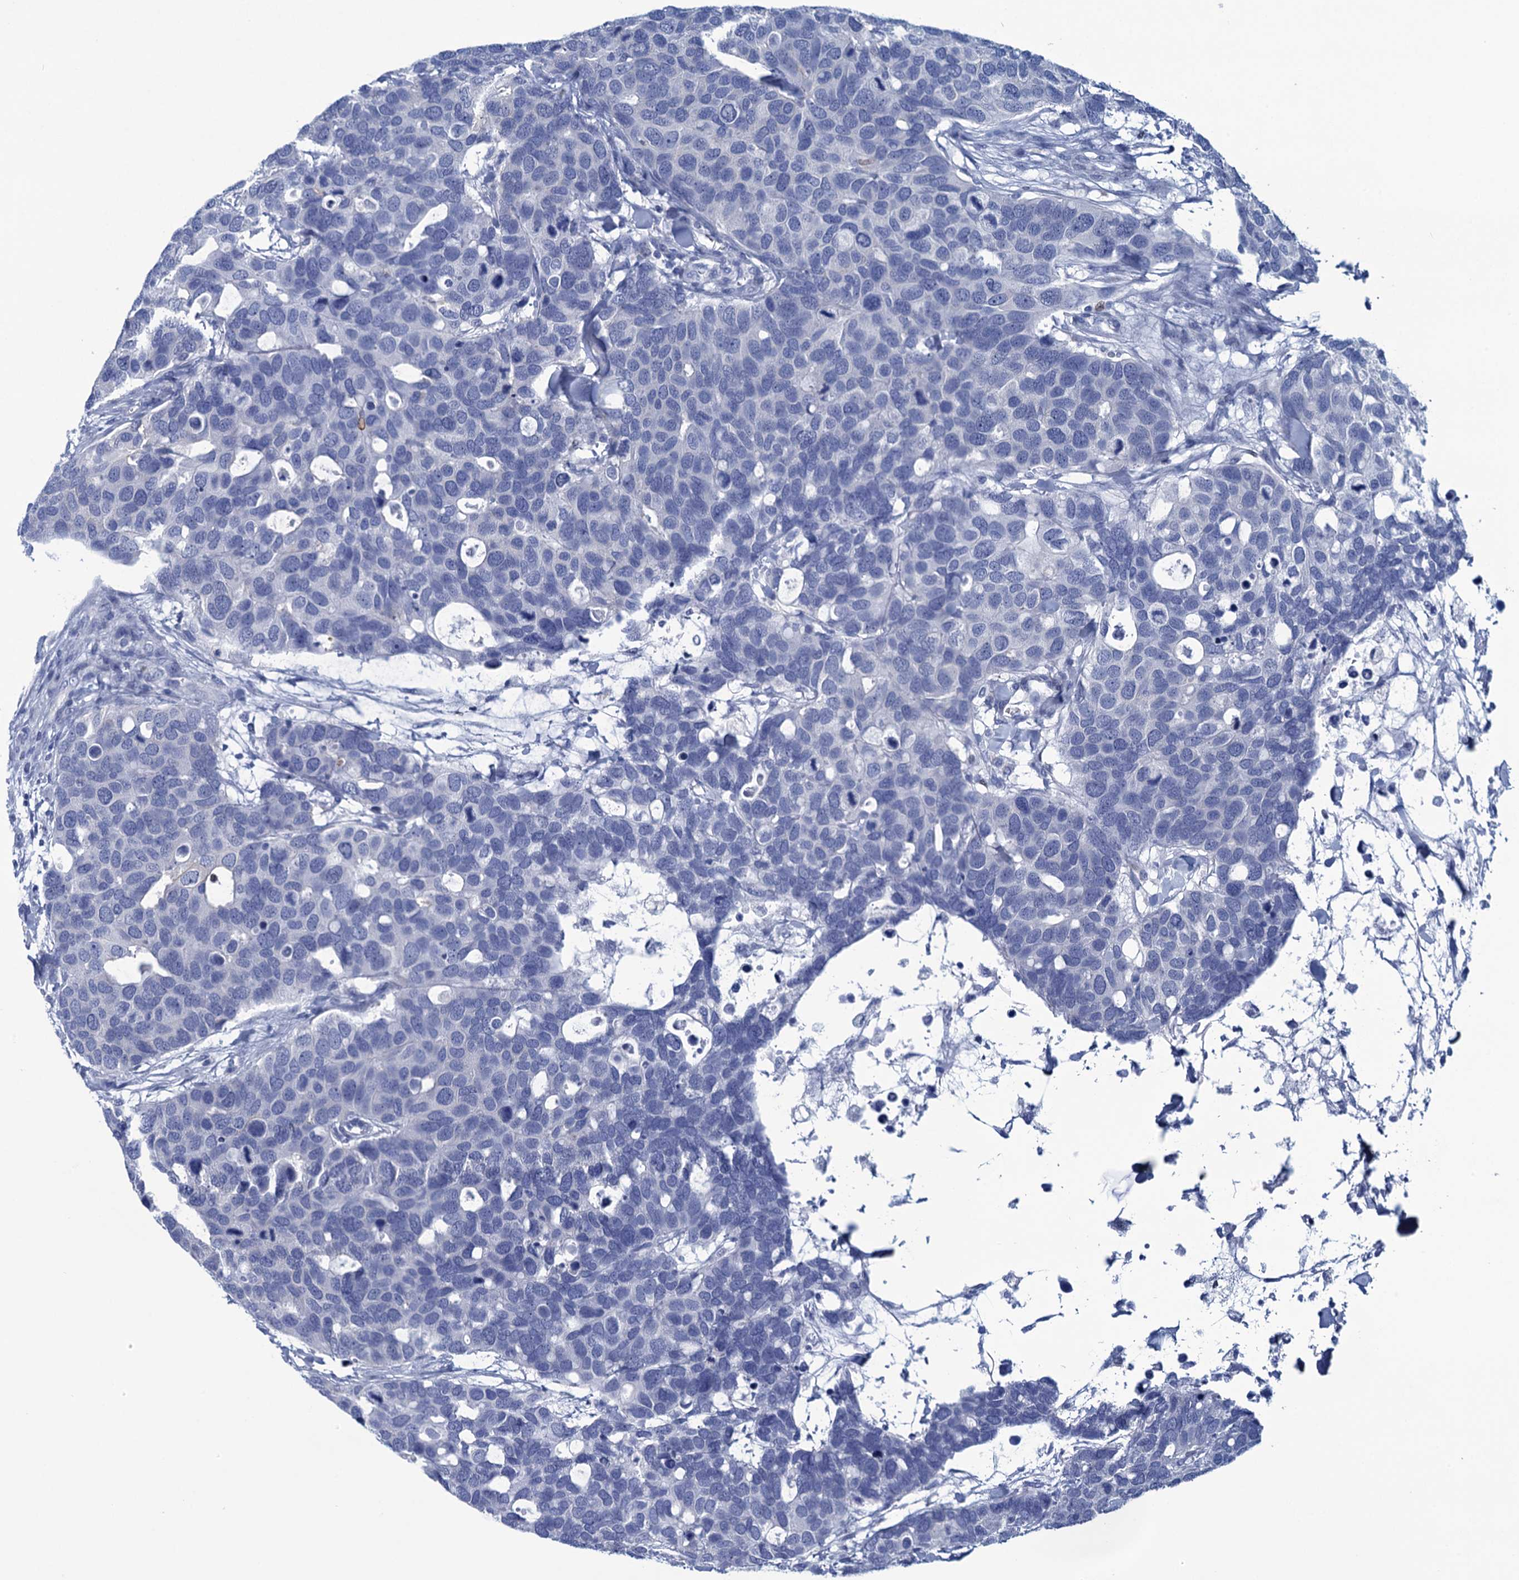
{"staining": {"intensity": "negative", "quantity": "none", "location": "none"}, "tissue": "breast cancer", "cell_type": "Tumor cells", "image_type": "cancer", "snomed": [{"axis": "morphology", "description": "Duct carcinoma"}, {"axis": "topography", "description": "Breast"}], "caption": "IHC histopathology image of human breast invasive ductal carcinoma stained for a protein (brown), which shows no staining in tumor cells.", "gene": "RHCG", "patient": {"sex": "female", "age": 83}}